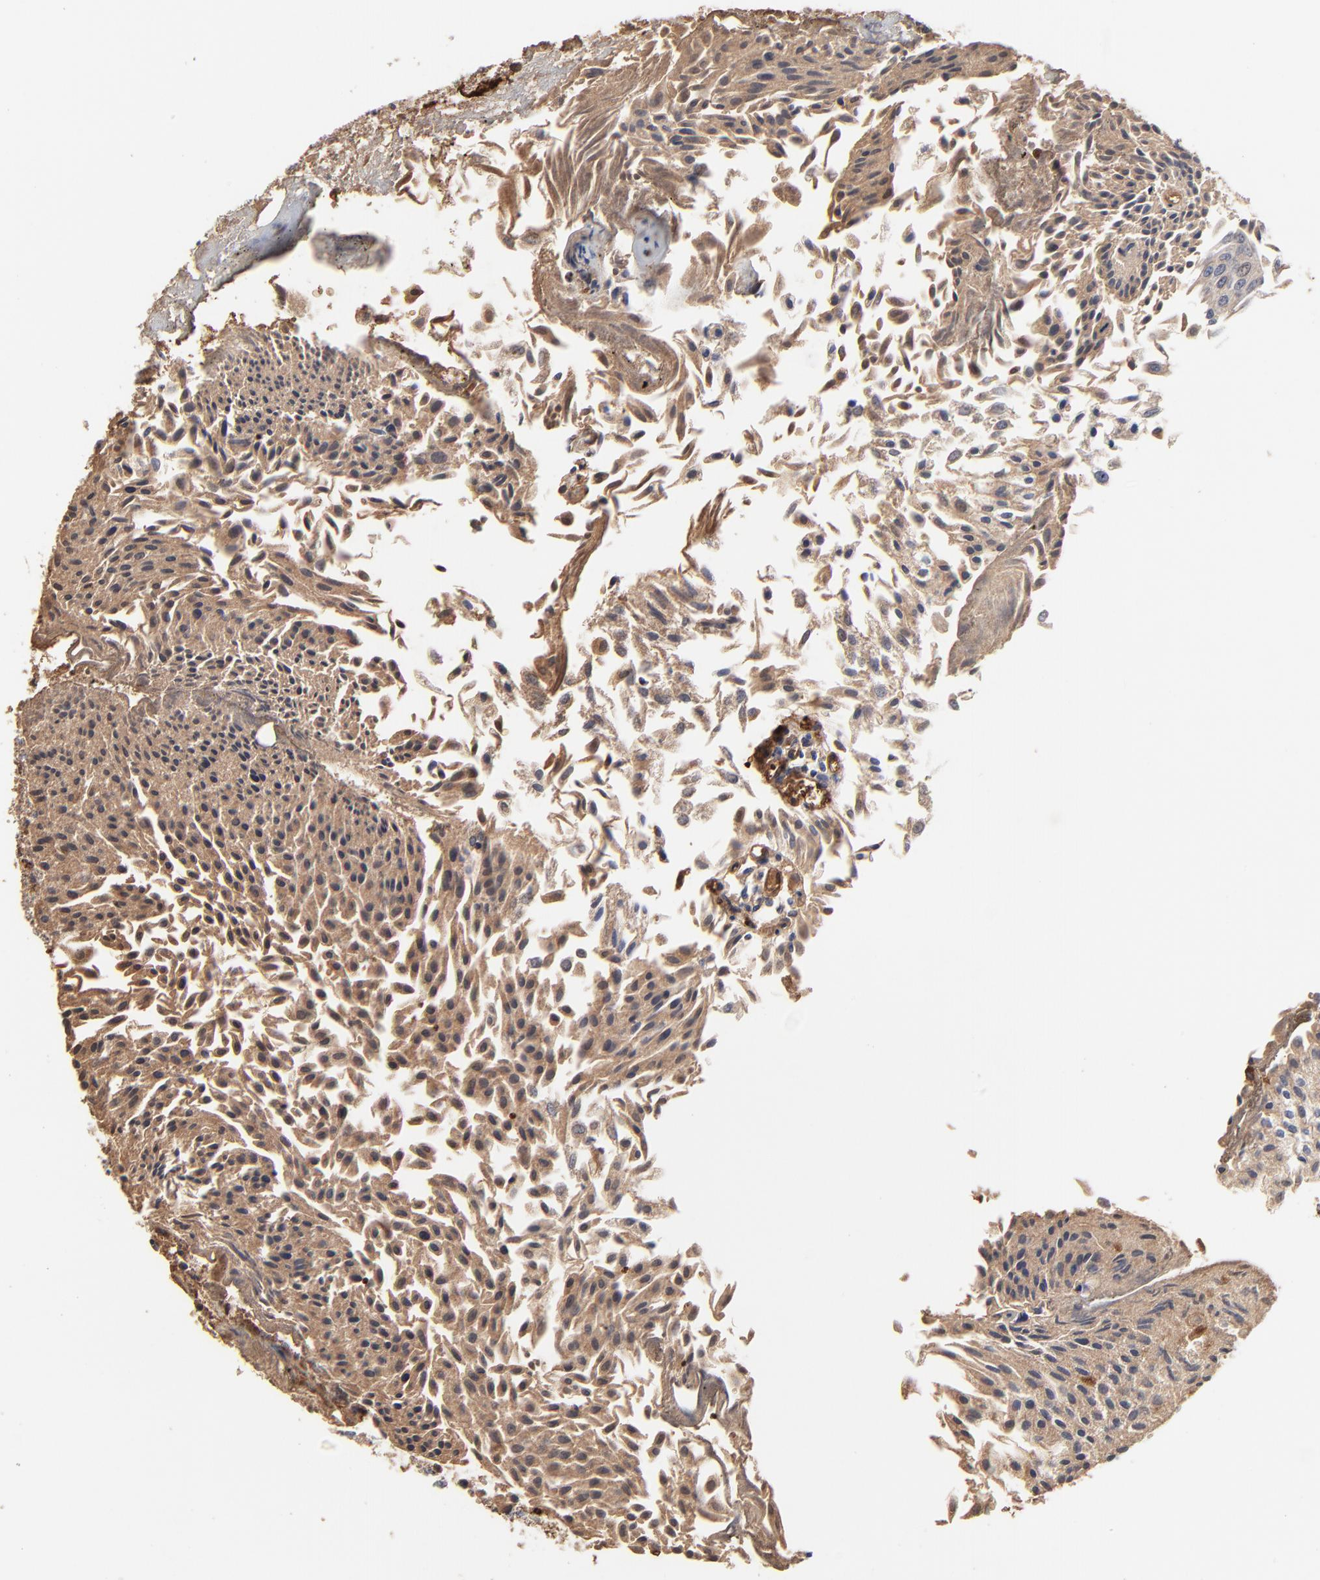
{"staining": {"intensity": "moderate", "quantity": ">75%", "location": "cytoplasmic/membranous"}, "tissue": "urothelial cancer", "cell_type": "Tumor cells", "image_type": "cancer", "snomed": [{"axis": "morphology", "description": "Urothelial carcinoma, Low grade"}, {"axis": "topography", "description": "Urinary bladder"}], "caption": "A histopathology image of urothelial carcinoma (low-grade) stained for a protein displays moderate cytoplasmic/membranous brown staining in tumor cells.", "gene": "PAG1", "patient": {"sex": "male", "age": 86}}